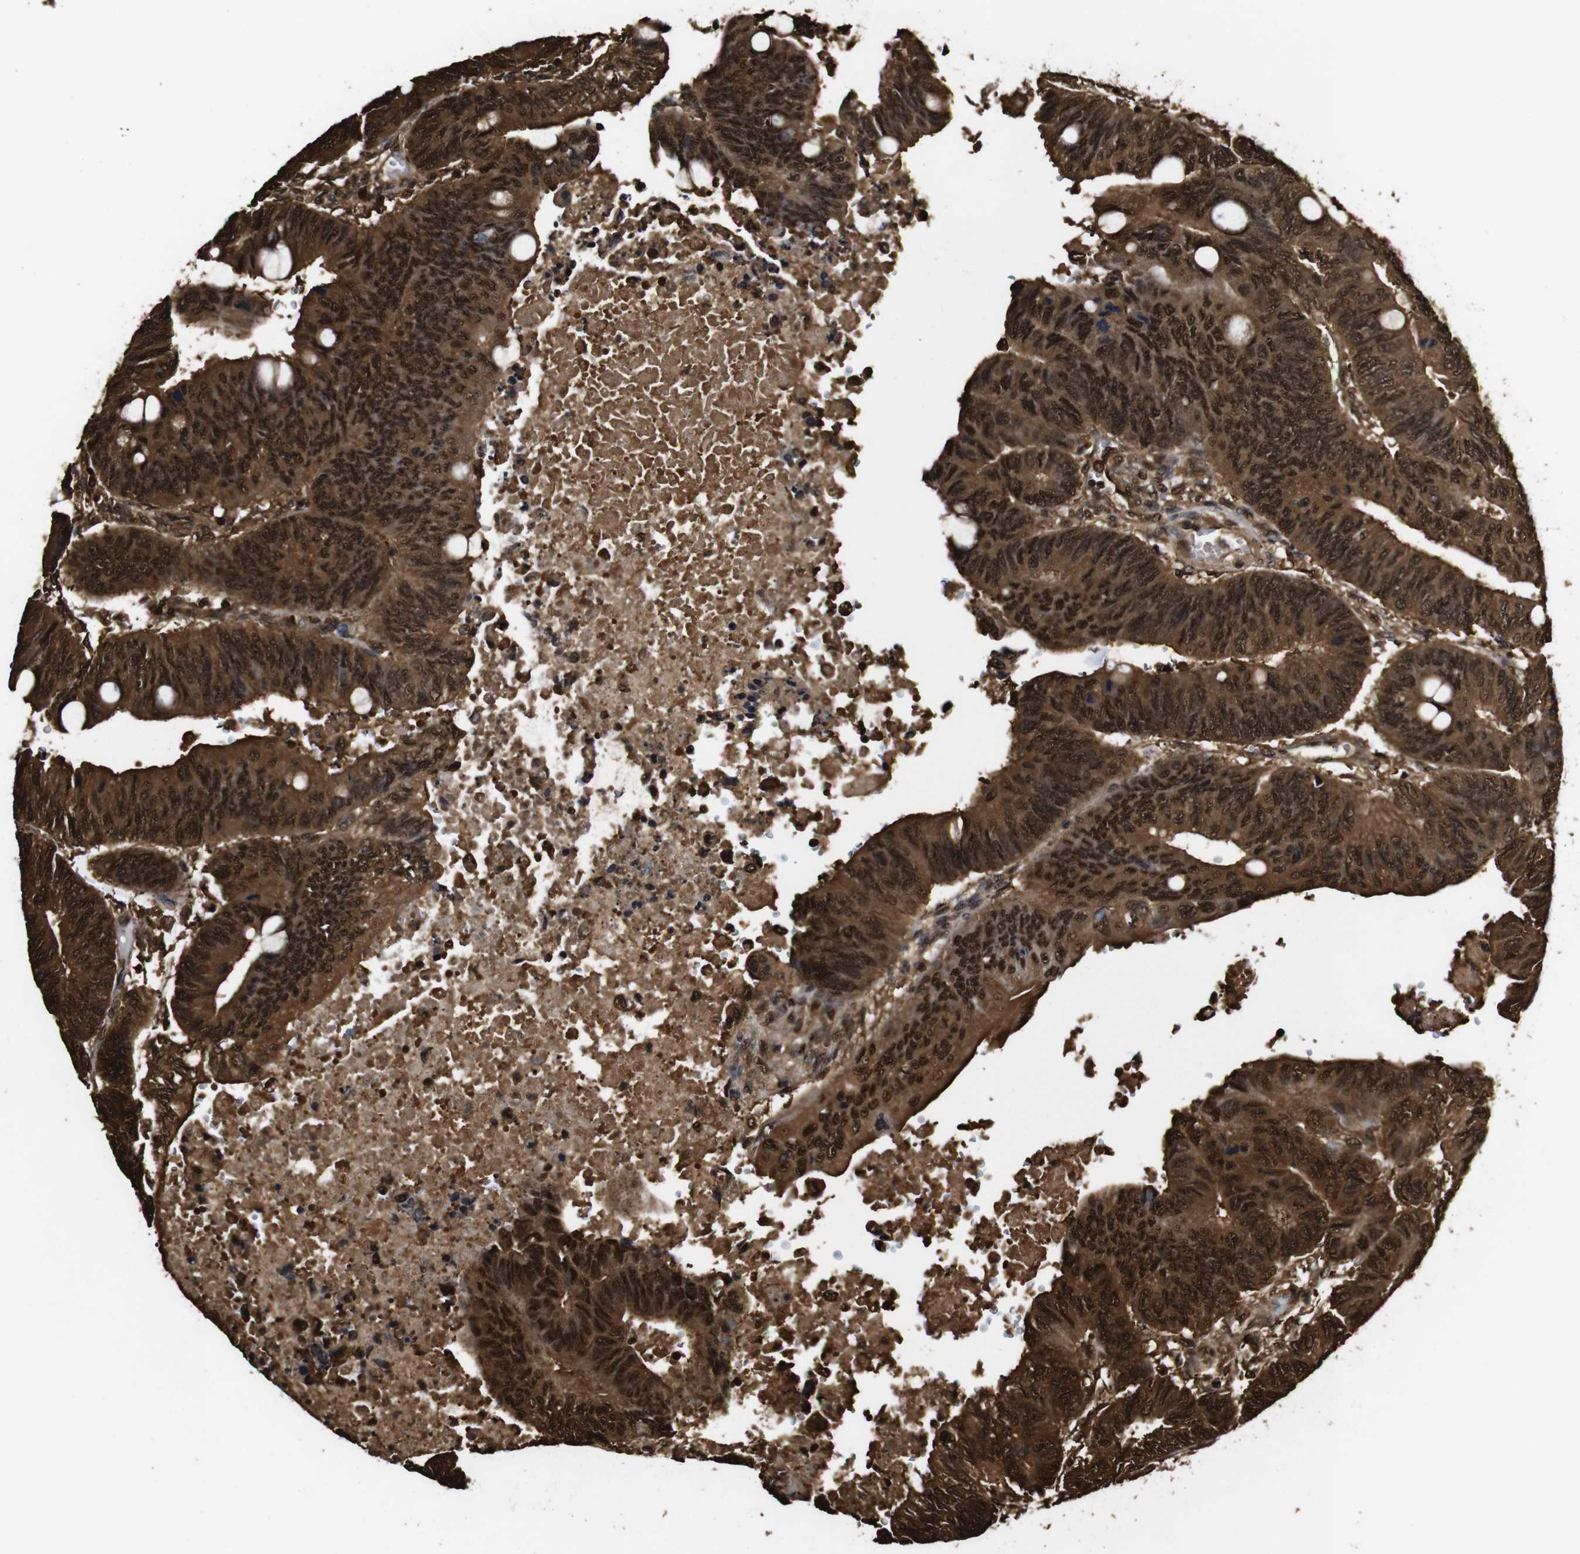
{"staining": {"intensity": "strong", "quantity": ">75%", "location": "cytoplasmic/membranous,nuclear"}, "tissue": "colorectal cancer", "cell_type": "Tumor cells", "image_type": "cancer", "snomed": [{"axis": "morphology", "description": "Normal tissue, NOS"}, {"axis": "morphology", "description": "Adenocarcinoma, NOS"}, {"axis": "topography", "description": "Rectum"}, {"axis": "topography", "description": "Peripheral nerve tissue"}], "caption": "A high amount of strong cytoplasmic/membranous and nuclear positivity is appreciated in approximately >75% of tumor cells in colorectal adenocarcinoma tissue.", "gene": "VCP", "patient": {"sex": "male", "age": 92}}